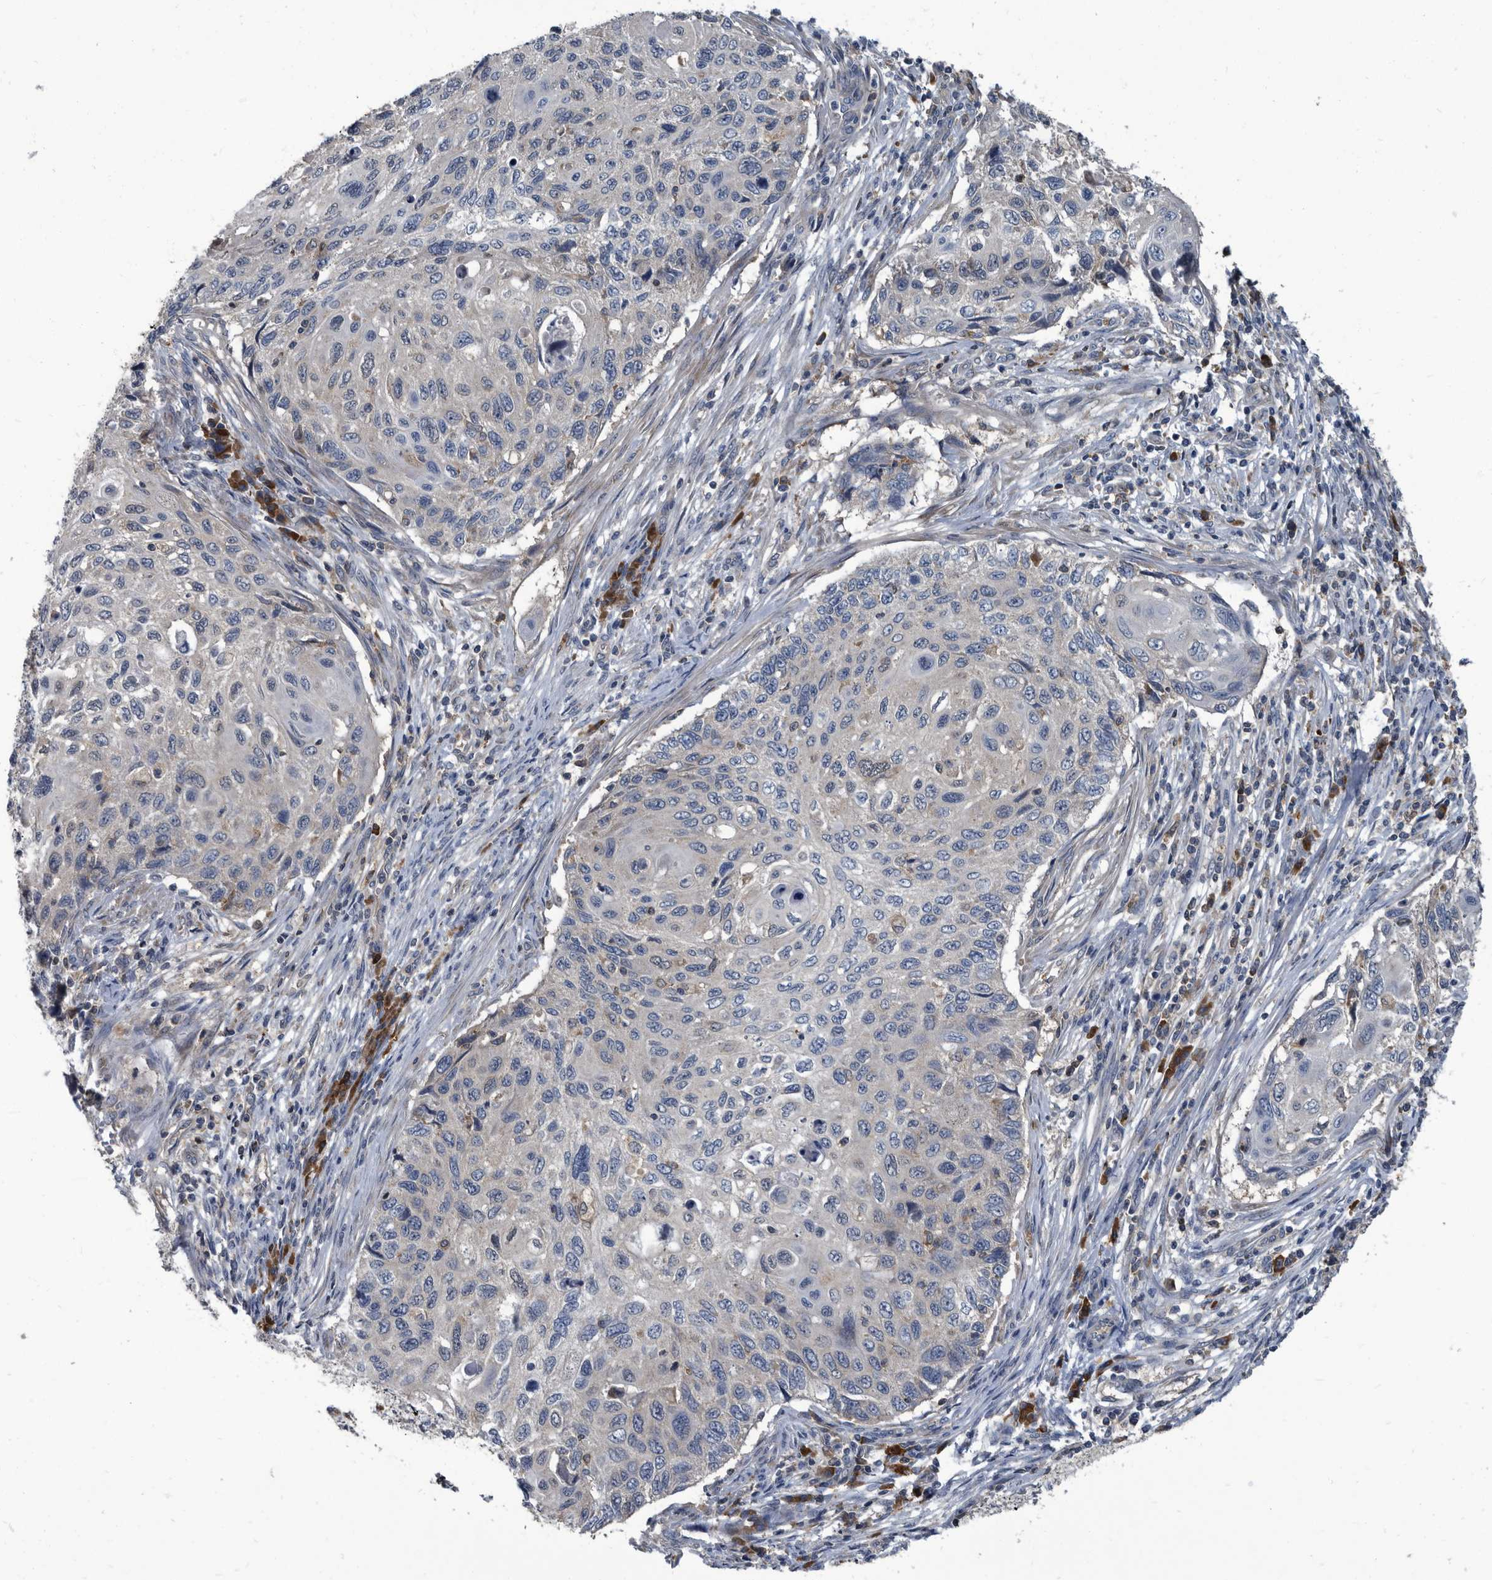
{"staining": {"intensity": "negative", "quantity": "none", "location": "none"}, "tissue": "cervical cancer", "cell_type": "Tumor cells", "image_type": "cancer", "snomed": [{"axis": "morphology", "description": "Squamous cell carcinoma, NOS"}, {"axis": "topography", "description": "Cervix"}], "caption": "IHC histopathology image of neoplastic tissue: human cervical cancer (squamous cell carcinoma) stained with DAB exhibits no significant protein expression in tumor cells. (DAB (3,3'-diaminobenzidine) IHC with hematoxylin counter stain).", "gene": "CDV3", "patient": {"sex": "female", "age": 70}}